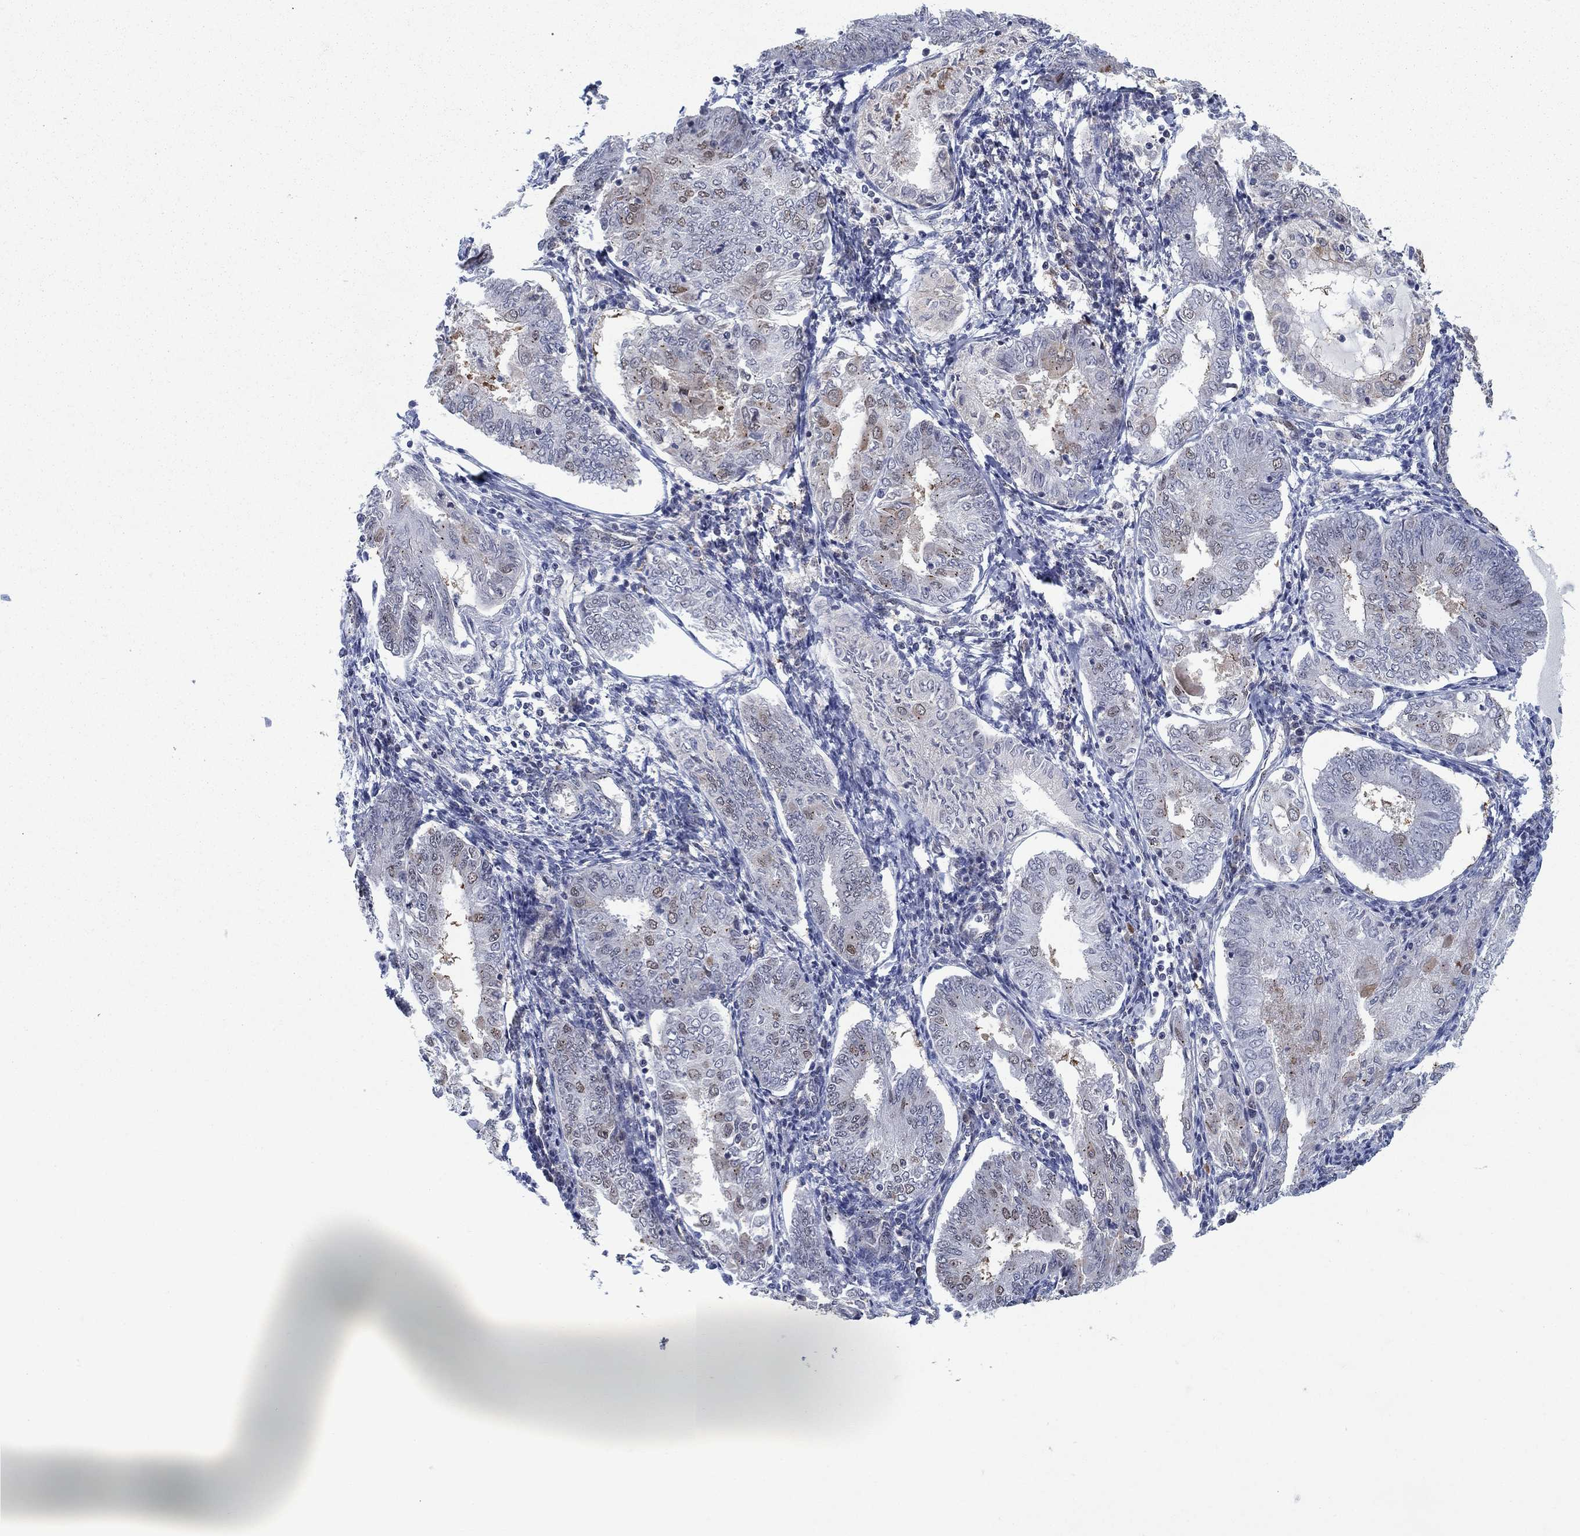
{"staining": {"intensity": "weak", "quantity": "<25%", "location": "nuclear"}, "tissue": "endometrial cancer", "cell_type": "Tumor cells", "image_type": "cancer", "snomed": [{"axis": "morphology", "description": "Adenocarcinoma, NOS"}, {"axis": "topography", "description": "Endometrium"}], "caption": "The micrograph exhibits no significant expression in tumor cells of endometrial cancer (adenocarcinoma).", "gene": "SH3RF1", "patient": {"sex": "female", "age": 68}}